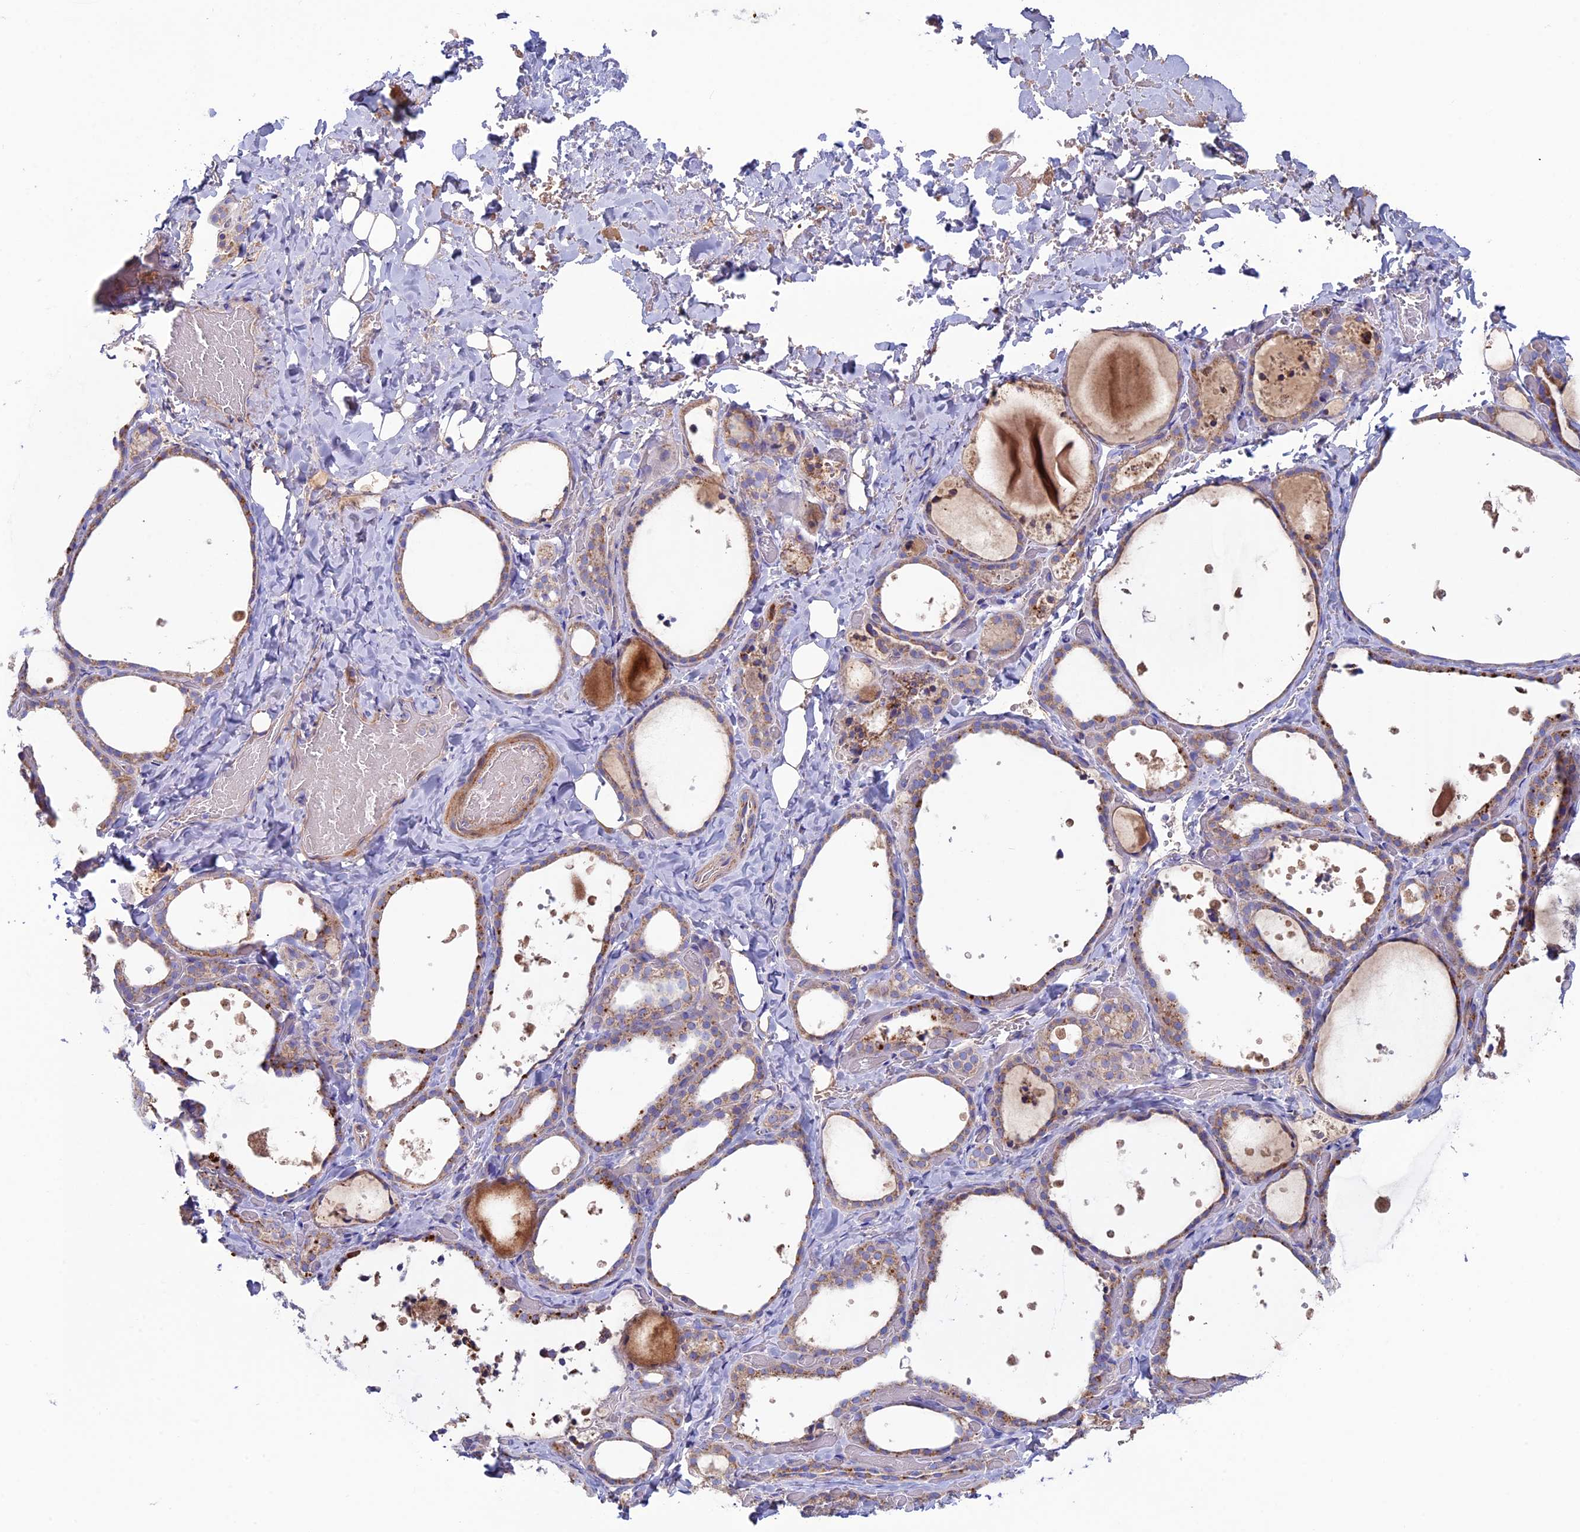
{"staining": {"intensity": "moderate", "quantity": ">75%", "location": "cytoplasmic/membranous"}, "tissue": "thyroid gland", "cell_type": "Glandular cells", "image_type": "normal", "snomed": [{"axis": "morphology", "description": "Normal tissue, NOS"}, {"axis": "topography", "description": "Thyroid gland"}], "caption": "Brown immunohistochemical staining in unremarkable human thyroid gland demonstrates moderate cytoplasmic/membranous expression in about >75% of glandular cells.", "gene": "SLC15A5", "patient": {"sex": "female", "age": 44}}